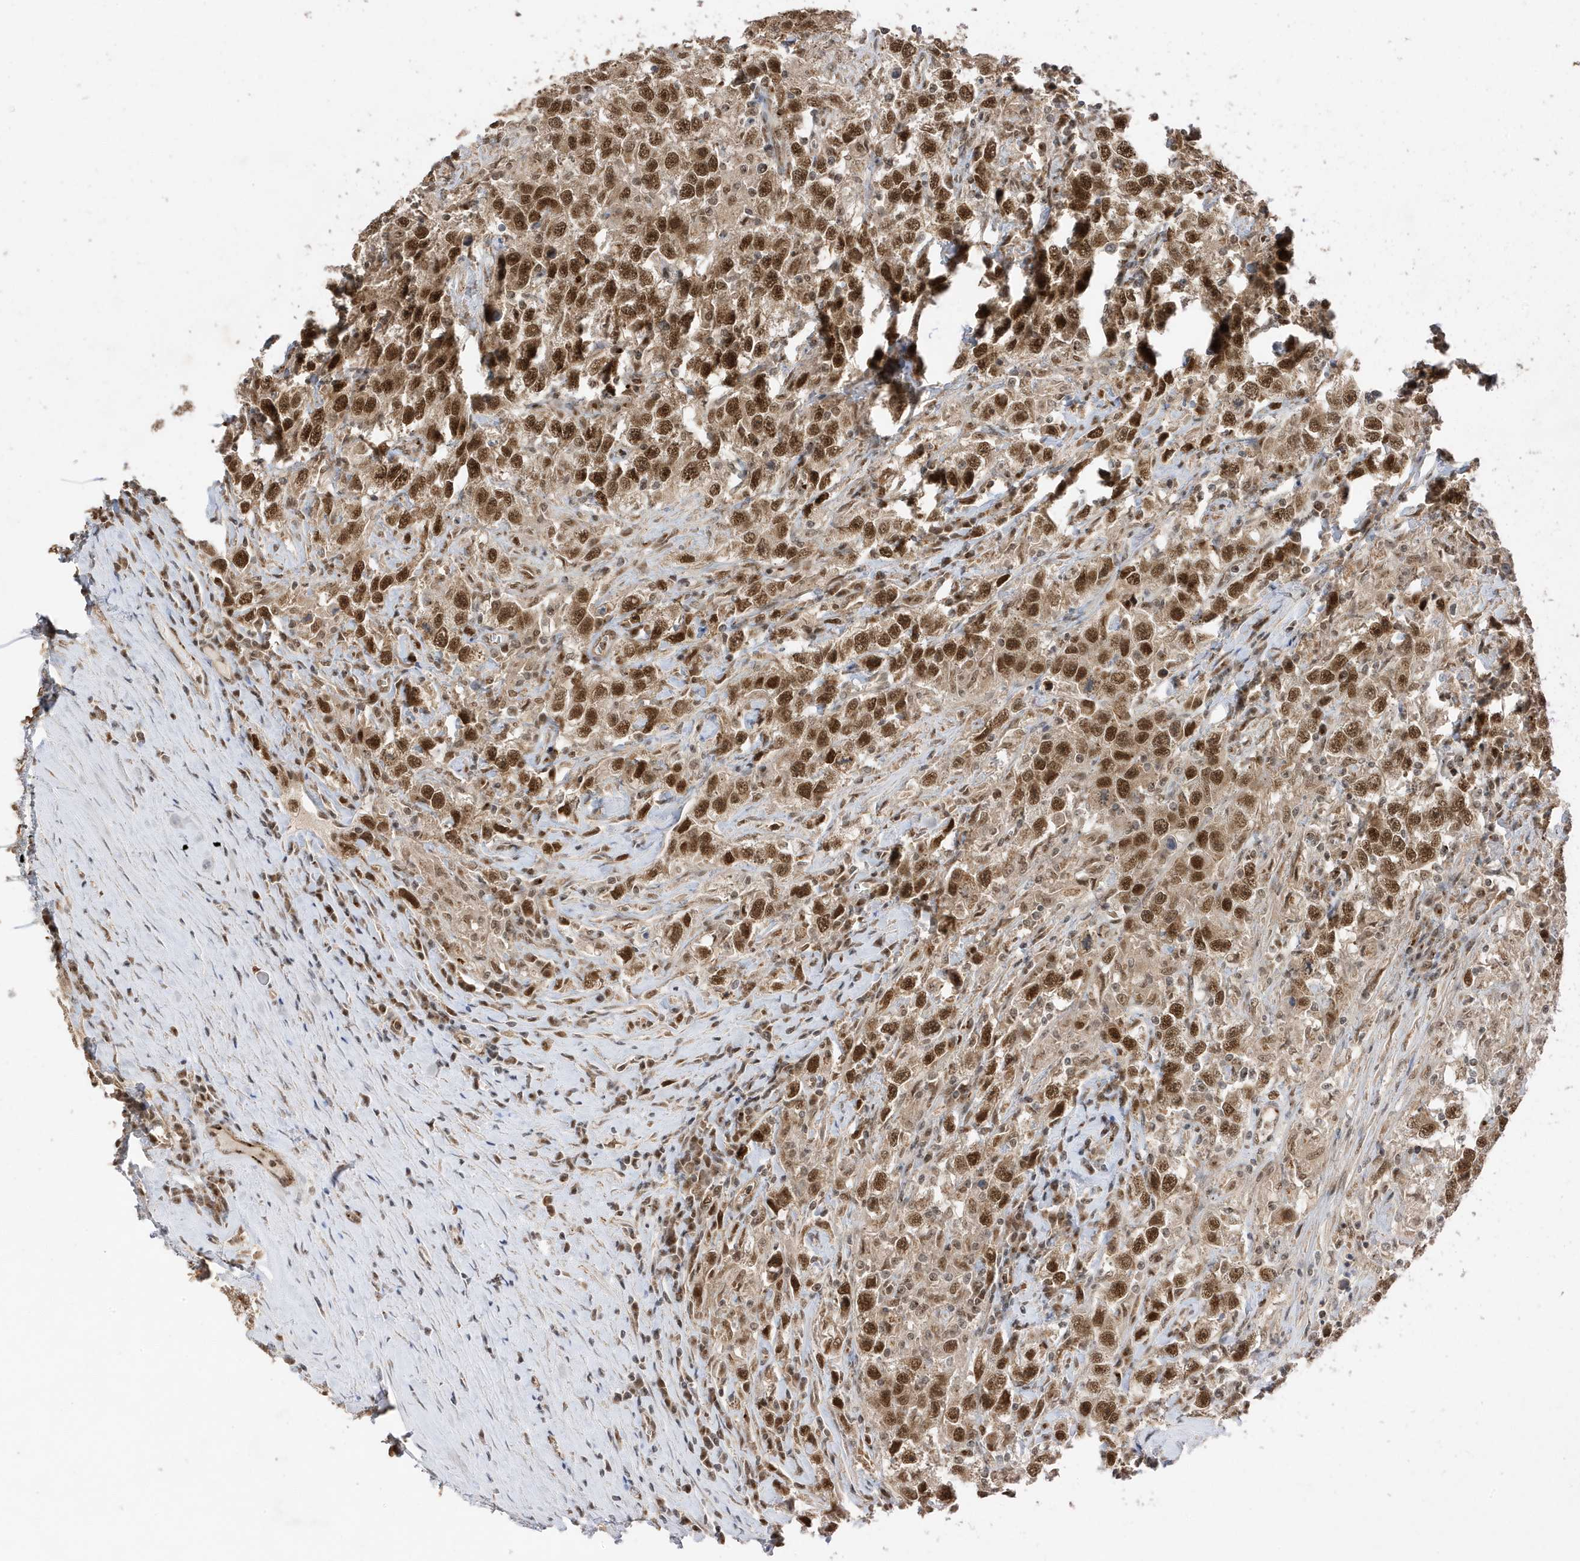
{"staining": {"intensity": "strong", "quantity": ">75%", "location": "nuclear"}, "tissue": "testis cancer", "cell_type": "Tumor cells", "image_type": "cancer", "snomed": [{"axis": "morphology", "description": "Seminoma, NOS"}, {"axis": "topography", "description": "Testis"}], "caption": "Human testis cancer (seminoma) stained with a brown dye demonstrates strong nuclear positive staining in approximately >75% of tumor cells.", "gene": "MAST3", "patient": {"sex": "male", "age": 41}}